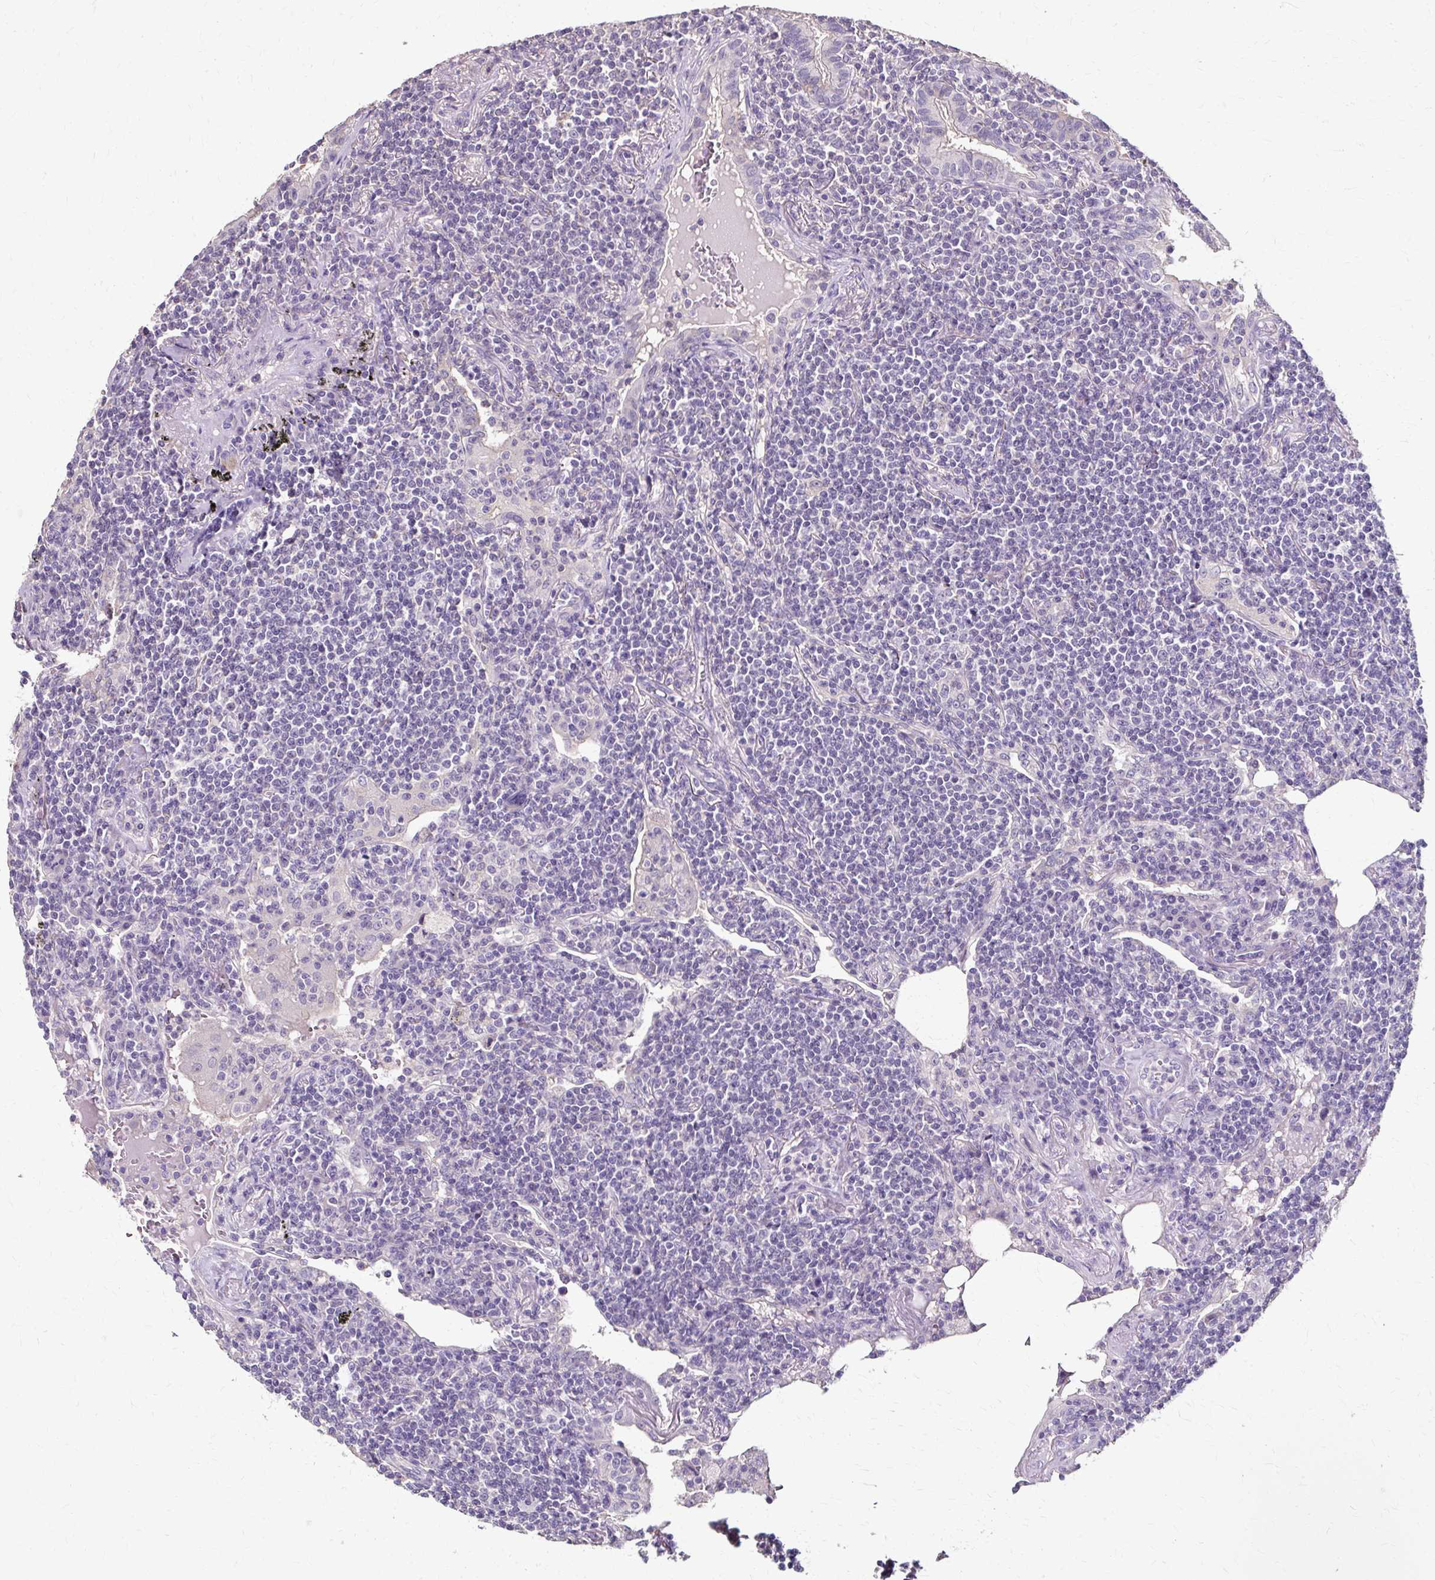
{"staining": {"intensity": "negative", "quantity": "none", "location": "none"}, "tissue": "lymphoma", "cell_type": "Tumor cells", "image_type": "cancer", "snomed": [{"axis": "morphology", "description": "Malignant lymphoma, non-Hodgkin's type, Low grade"}, {"axis": "topography", "description": "Lung"}], "caption": "Immunohistochemistry (IHC) of human malignant lymphoma, non-Hodgkin's type (low-grade) exhibits no expression in tumor cells. The staining was performed using DAB (3,3'-diaminobenzidine) to visualize the protein expression in brown, while the nuclei were stained in blue with hematoxylin (Magnification: 20x).", "gene": "KLHL24", "patient": {"sex": "female", "age": 71}}